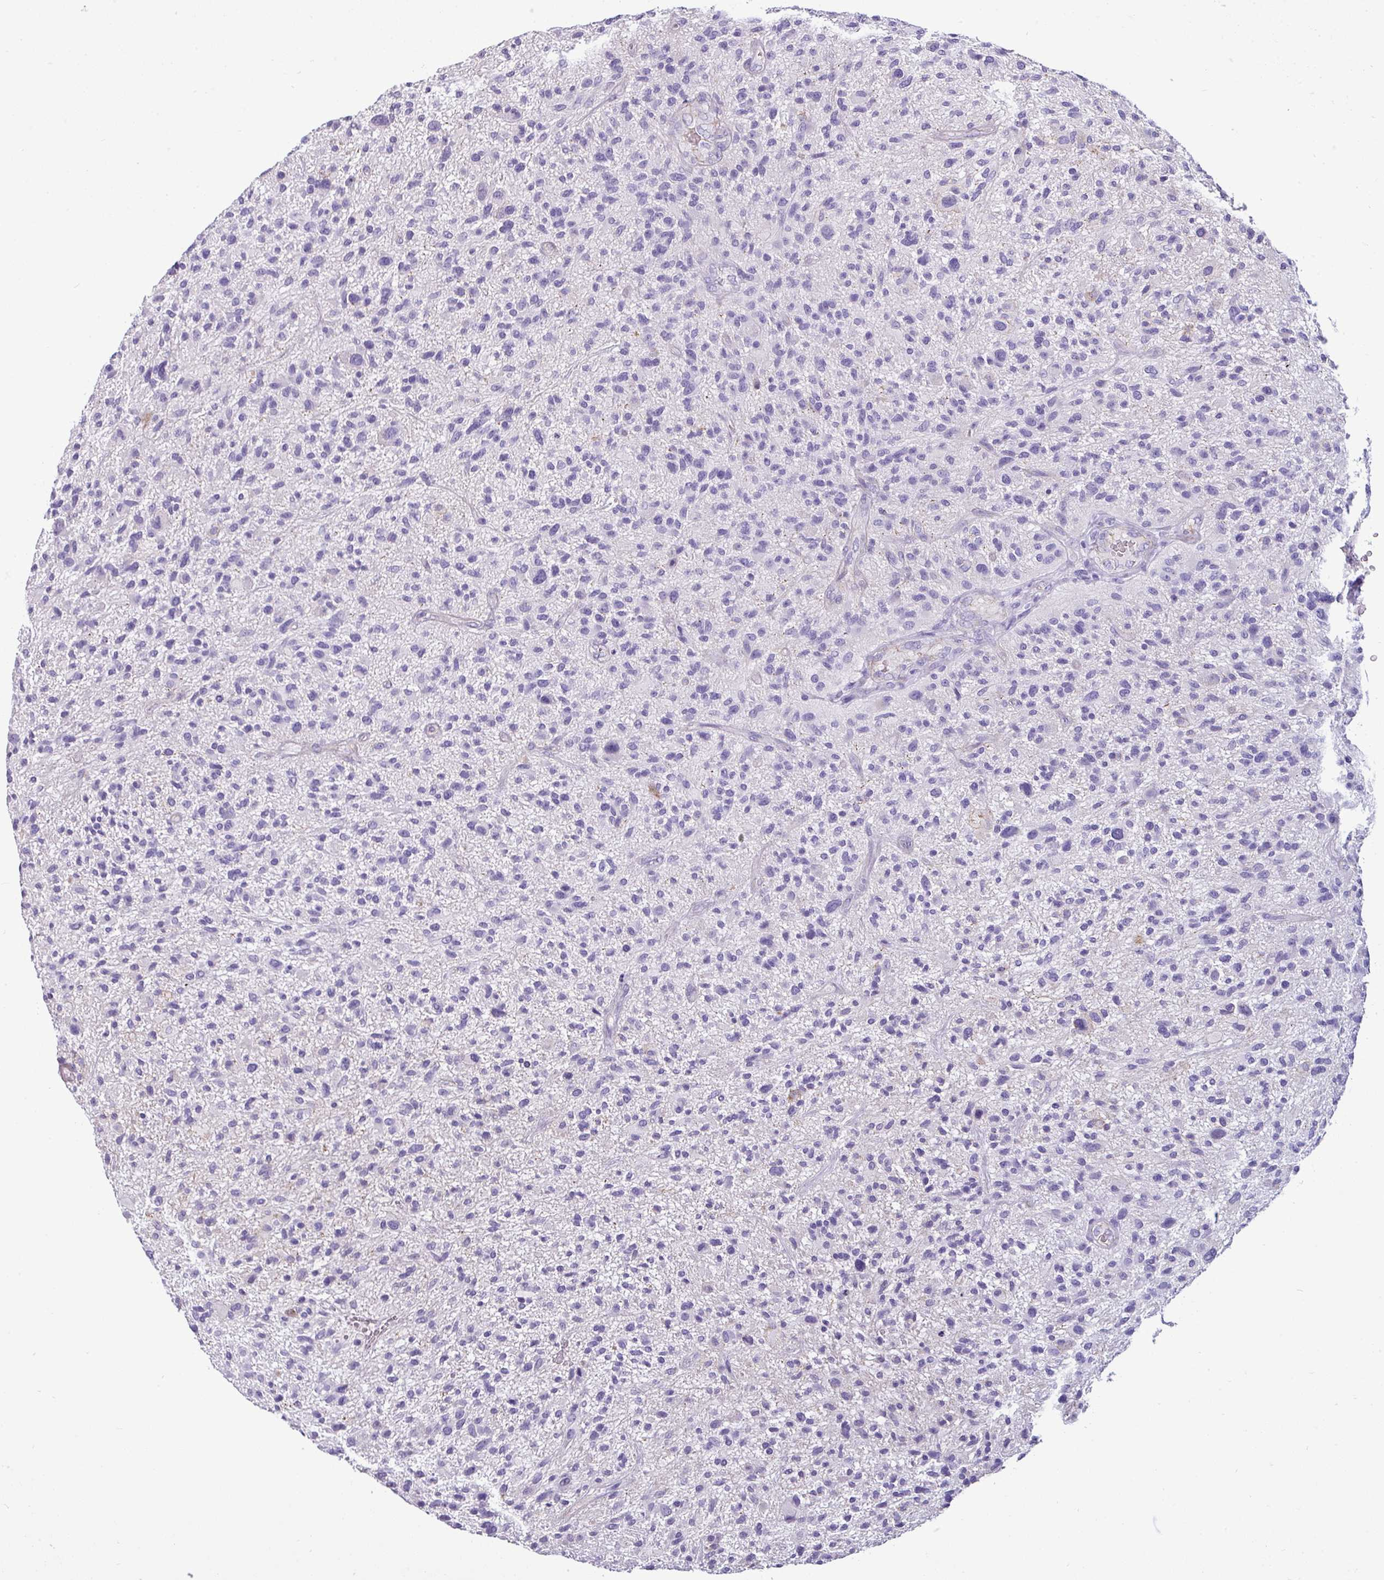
{"staining": {"intensity": "negative", "quantity": "none", "location": "none"}, "tissue": "glioma", "cell_type": "Tumor cells", "image_type": "cancer", "snomed": [{"axis": "morphology", "description": "Glioma, malignant, High grade"}, {"axis": "topography", "description": "Brain"}], "caption": "Human glioma stained for a protein using IHC reveals no expression in tumor cells.", "gene": "VCX2", "patient": {"sex": "male", "age": 47}}